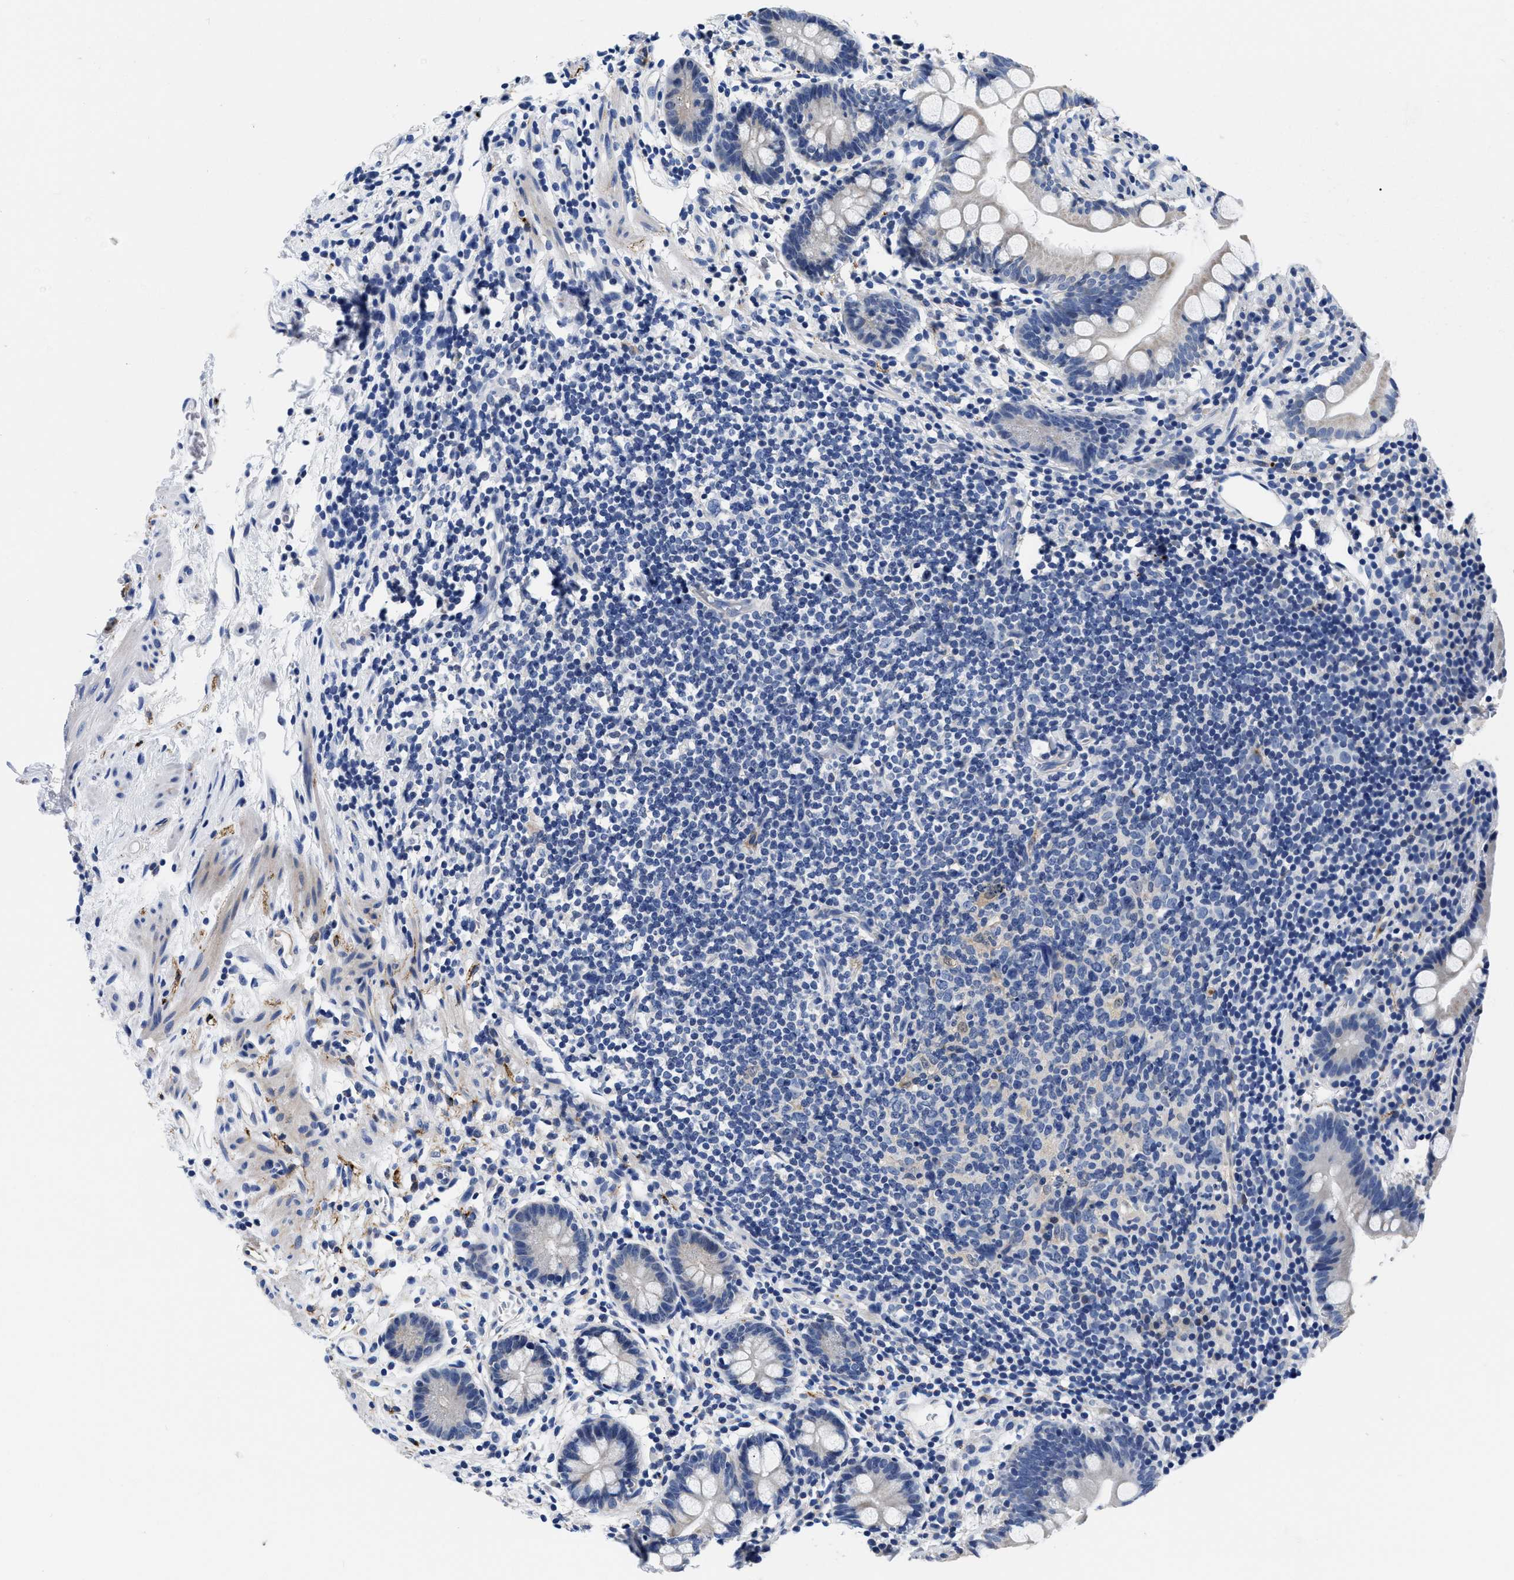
{"staining": {"intensity": "negative", "quantity": "none", "location": "none"}, "tissue": "small intestine", "cell_type": "Glandular cells", "image_type": "normal", "snomed": [{"axis": "morphology", "description": "Normal tissue, NOS"}, {"axis": "topography", "description": "Small intestine"}], "caption": "The image demonstrates no significant expression in glandular cells of small intestine.", "gene": "SLC35F1", "patient": {"sex": "female", "age": 84}}